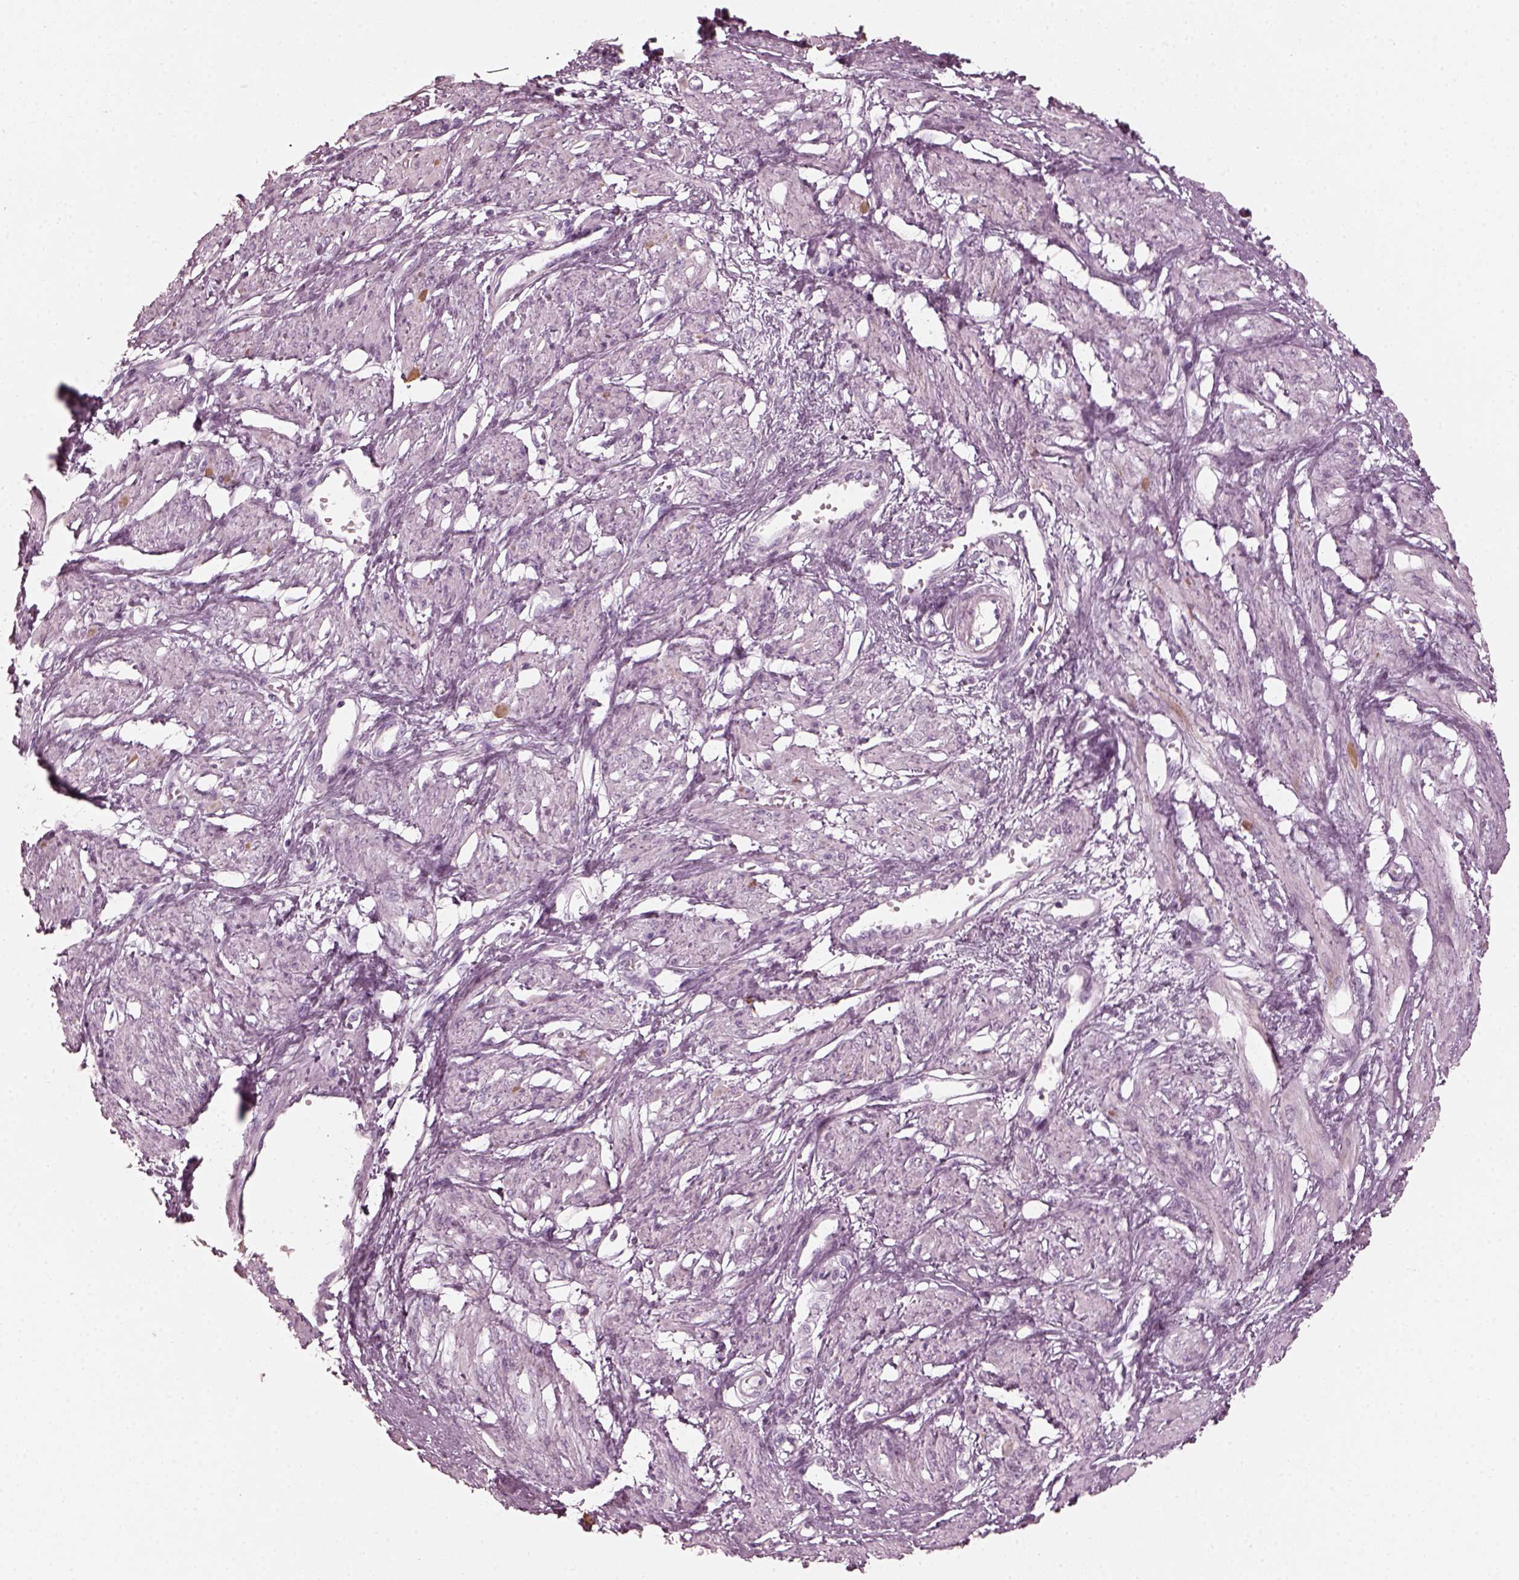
{"staining": {"intensity": "negative", "quantity": "none", "location": "none"}, "tissue": "smooth muscle", "cell_type": "Smooth muscle cells", "image_type": "normal", "snomed": [{"axis": "morphology", "description": "Normal tissue, NOS"}, {"axis": "topography", "description": "Smooth muscle"}, {"axis": "topography", "description": "Uterus"}], "caption": "Immunohistochemical staining of unremarkable human smooth muscle shows no significant staining in smooth muscle cells.", "gene": "SAXO2", "patient": {"sex": "female", "age": 39}}